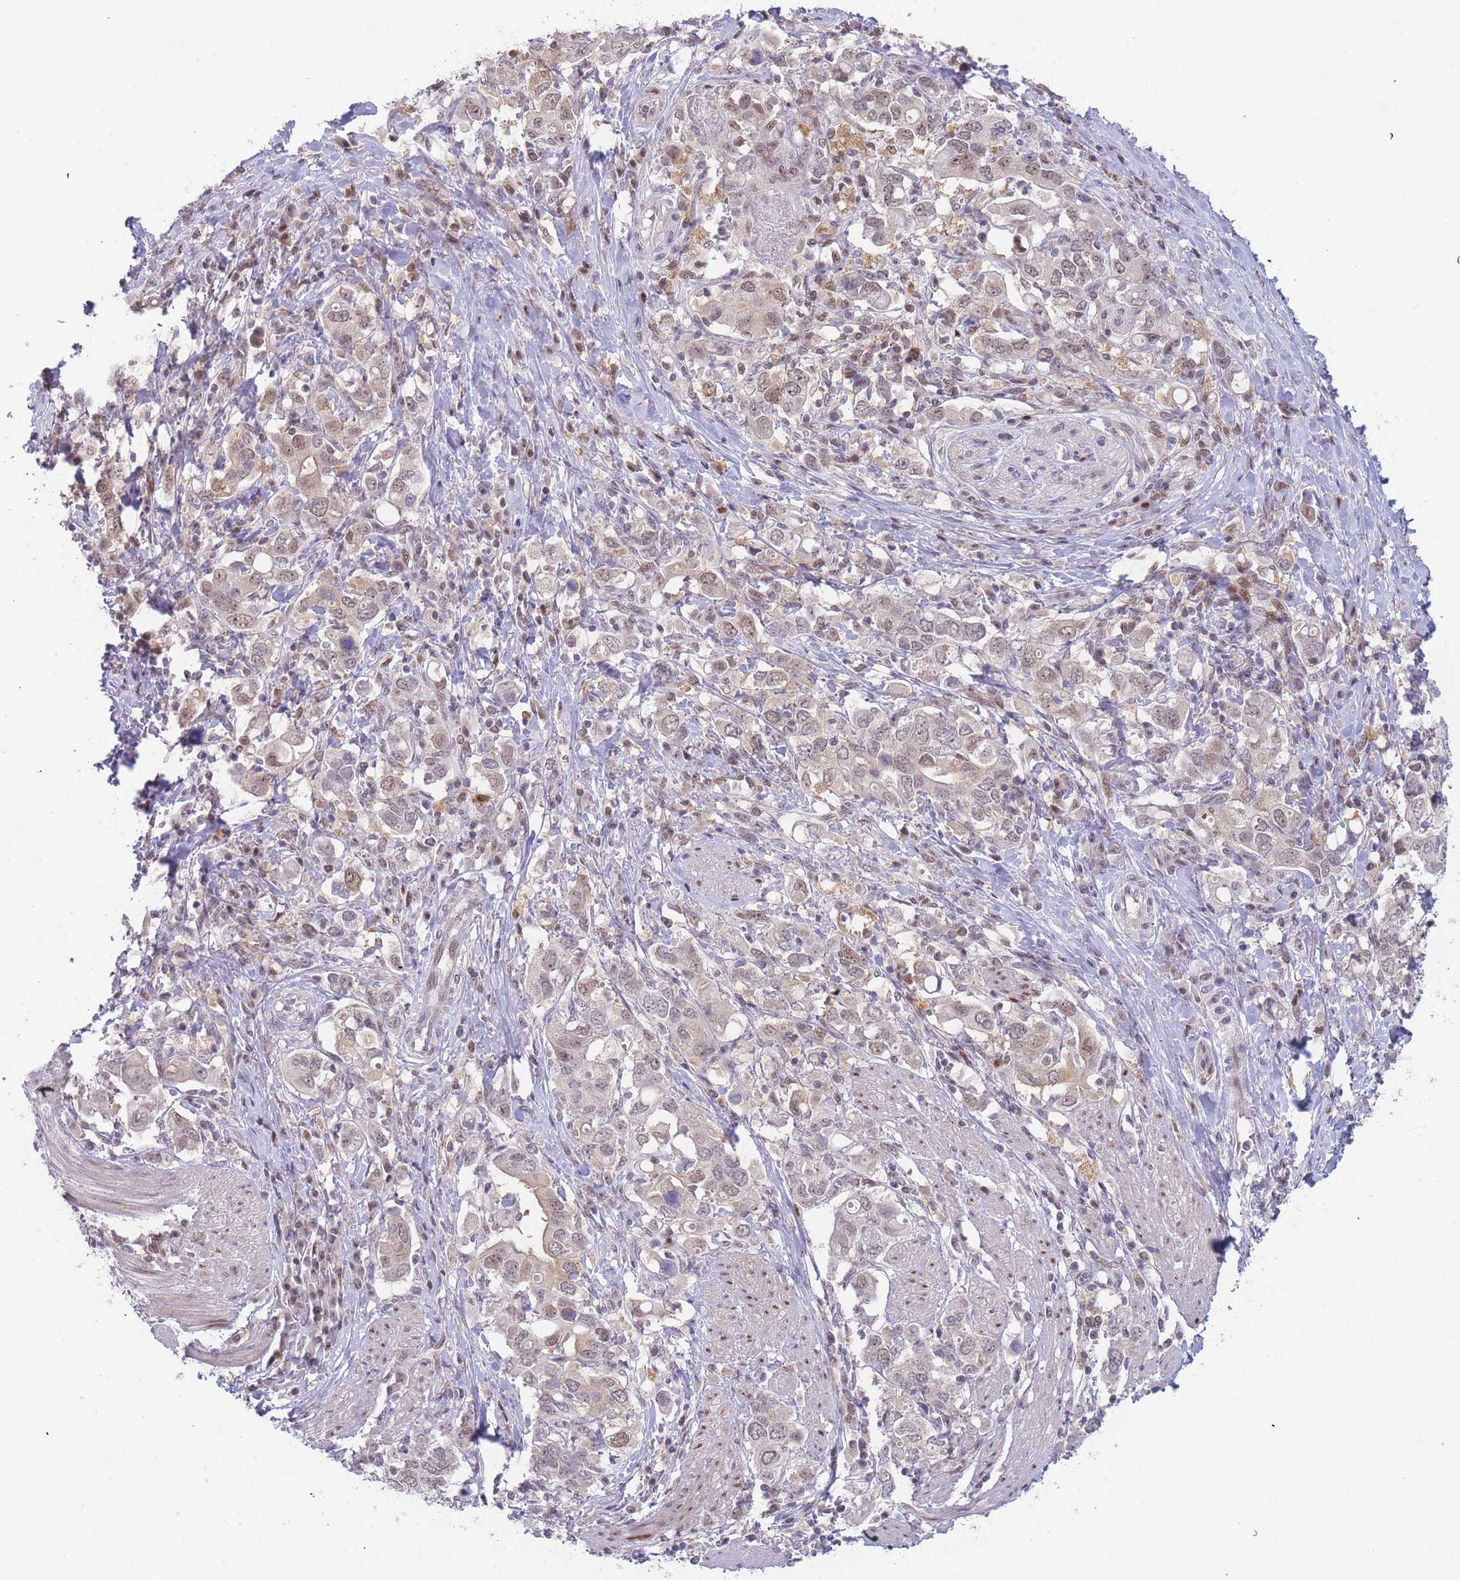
{"staining": {"intensity": "weak", "quantity": "25%-75%", "location": "nuclear"}, "tissue": "stomach cancer", "cell_type": "Tumor cells", "image_type": "cancer", "snomed": [{"axis": "morphology", "description": "Adenocarcinoma, NOS"}, {"axis": "topography", "description": "Stomach, upper"}, {"axis": "topography", "description": "Stomach"}], "caption": "Protein expression analysis of adenocarcinoma (stomach) shows weak nuclear expression in approximately 25%-75% of tumor cells.", "gene": "DEAF1", "patient": {"sex": "male", "age": 62}}